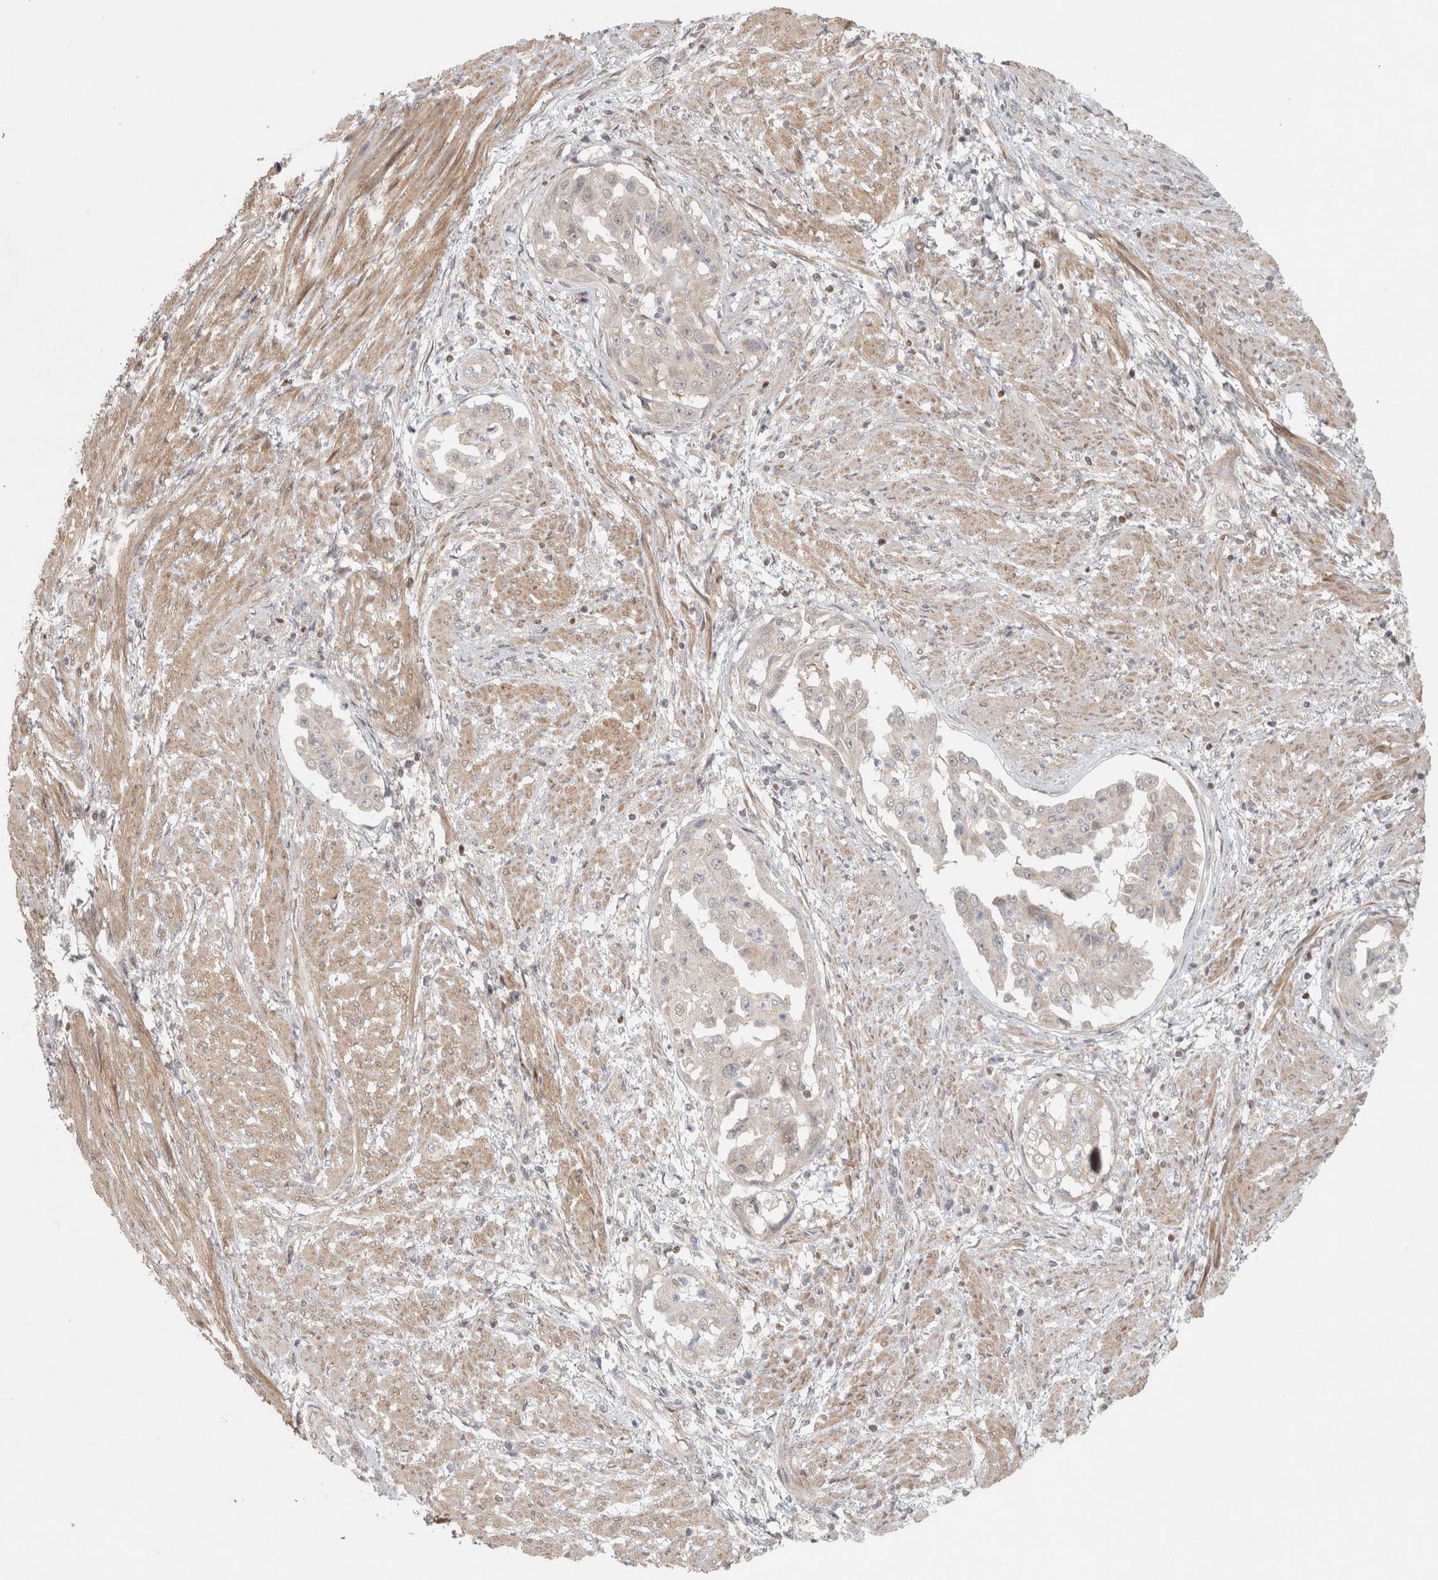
{"staining": {"intensity": "negative", "quantity": "none", "location": "none"}, "tissue": "endometrial cancer", "cell_type": "Tumor cells", "image_type": "cancer", "snomed": [{"axis": "morphology", "description": "Adenocarcinoma, NOS"}, {"axis": "topography", "description": "Endometrium"}], "caption": "Immunohistochemical staining of endometrial cancer (adenocarcinoma) shows no significant expression in tumor cells.", "gene": "KDM8", "patient": {"sex": "female", "age": 85}}